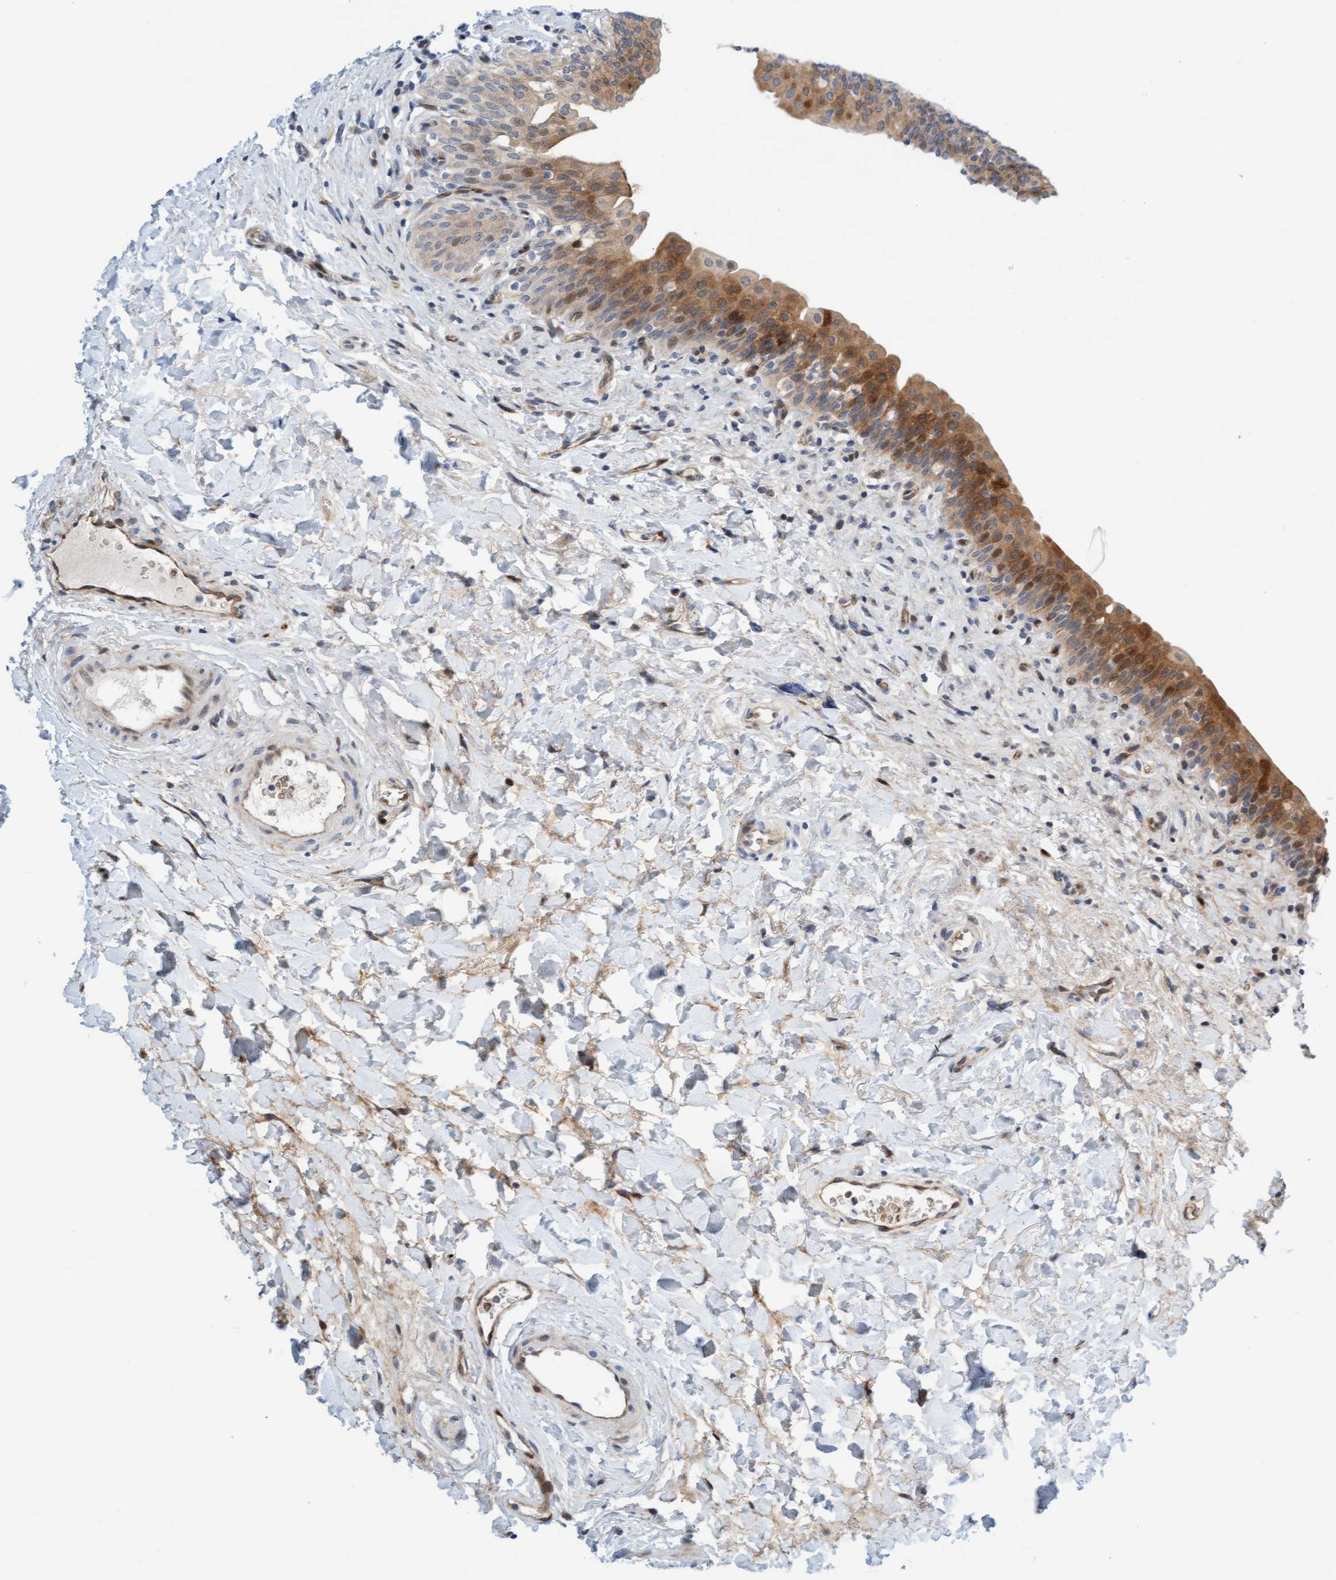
{"staining": {"intensity": "moderate", "quantity": ">75%", "location": "cytoplasmic/membranous,nuclear"}, "tissue": "urinary bladder", "cell_type": "Urothelial cells", "image_type": "normal", "snomed": [{"axis": "morphology", "description": "Normal tissue, NOS"}, {"axis": "topography", "description": "Urinary bladder"}], "caption": "A medium amount of moderate cytoplasmic/membranous,nuclear positivity is identified in approximately >75% of urothelial cells in unremarkable urinary bladder. Nuclei are stained in blue.", "gene": "EIF4EBP1", "patient": {"sex": "male", "age": 83}}